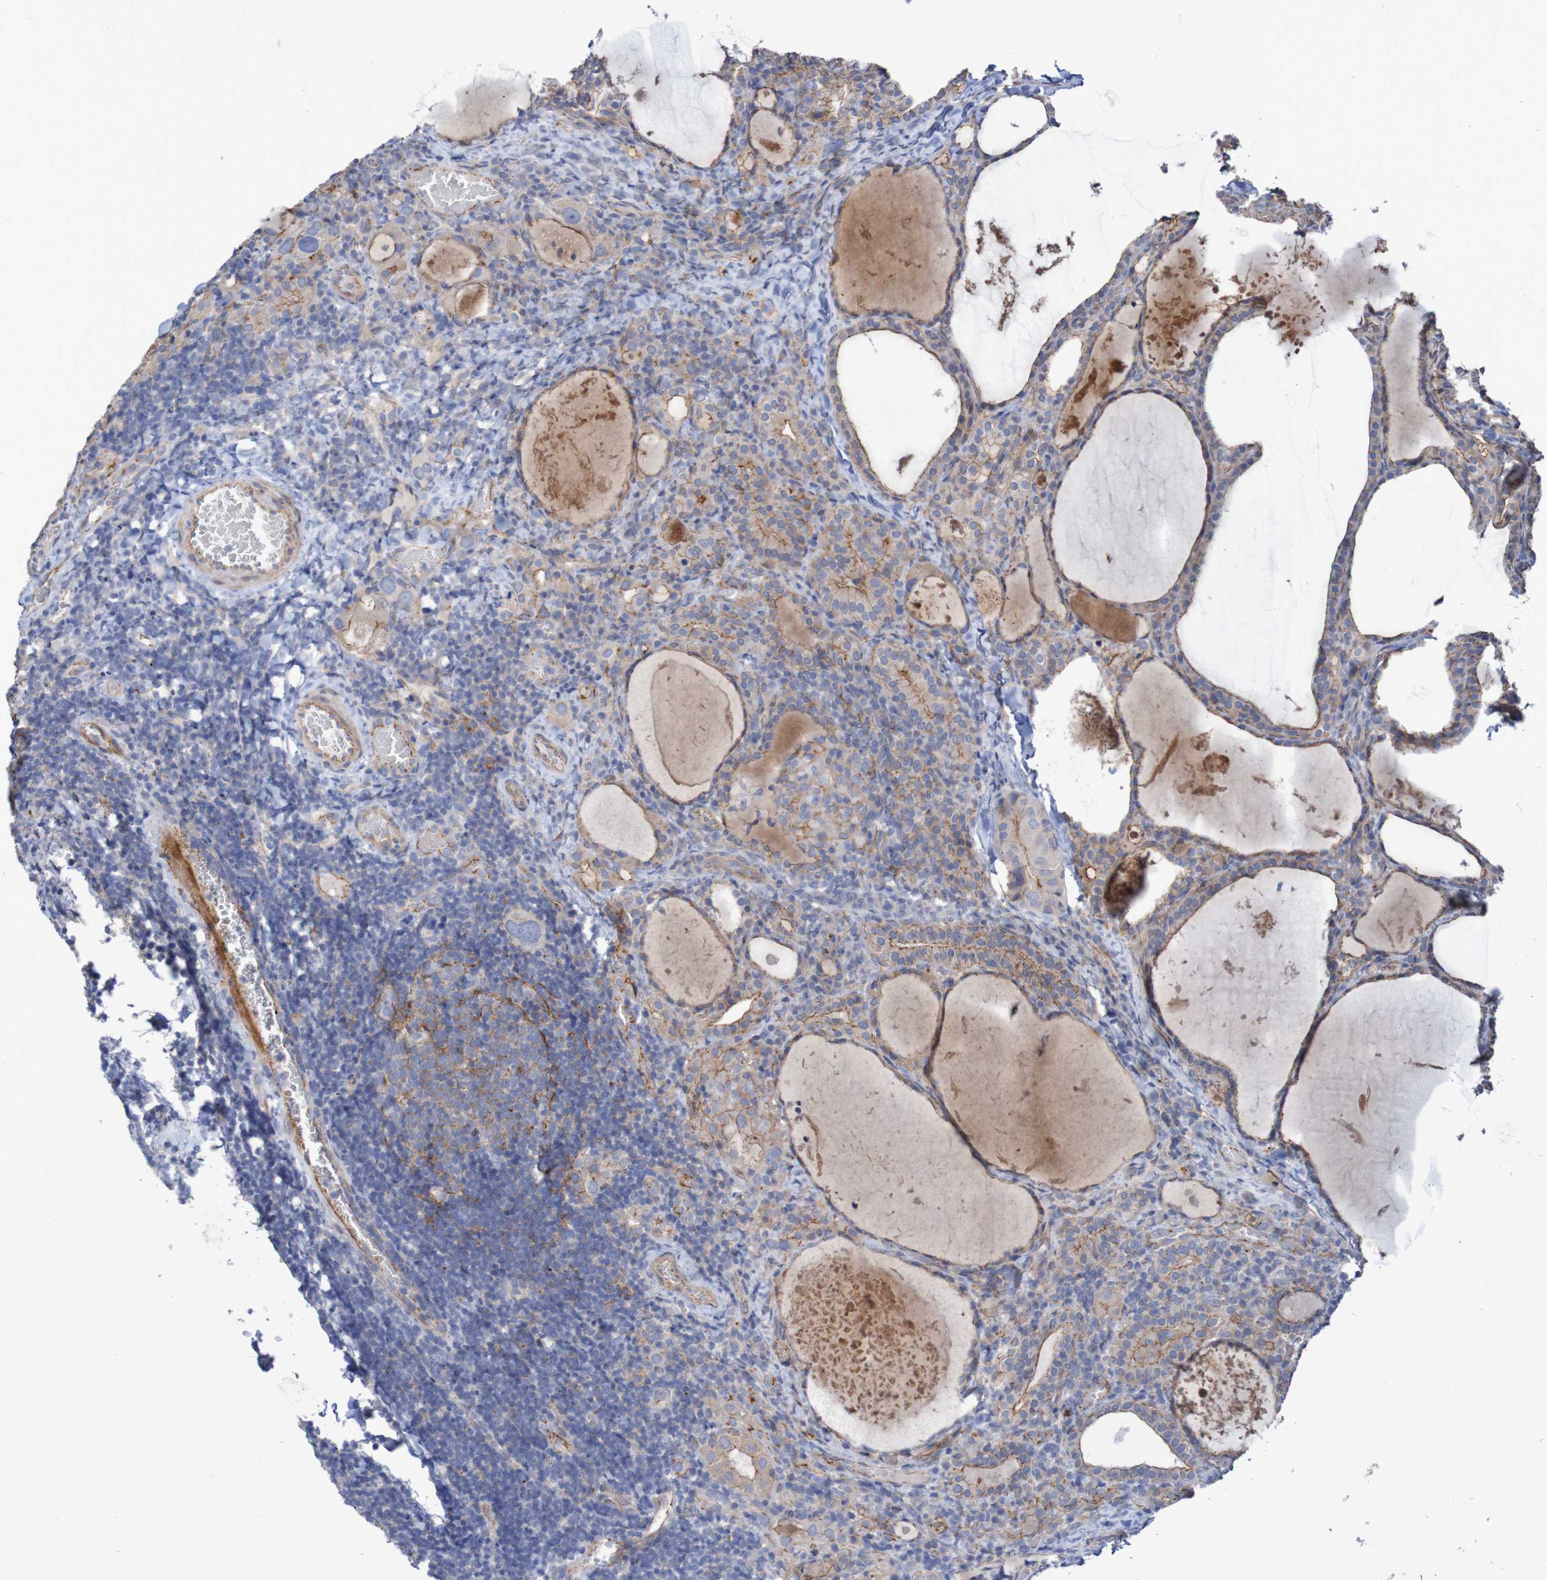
{"staining": {"intensity": "moderate", "quantity": "25%-75%", "location": "cytoplasmic/membranous"}, "tissue": "thyroid cancer", "cell_type": "Tumor cells", "image_type": "cancer", "snomed": [{"axis": "morphology", "description": "Papillary adenocarcinoma, NOS"}, {"axis": "topography", "description": "Thyroid gland"}], "caption": "Thyroid cancer stained with immunohistochemistry exhibits moderate cytoplasmic/membranous positivity in approximately 25%-75% of tumor cells.", "gene": "NECTIN2", "patient": {"sex": "female", "age": 42}}